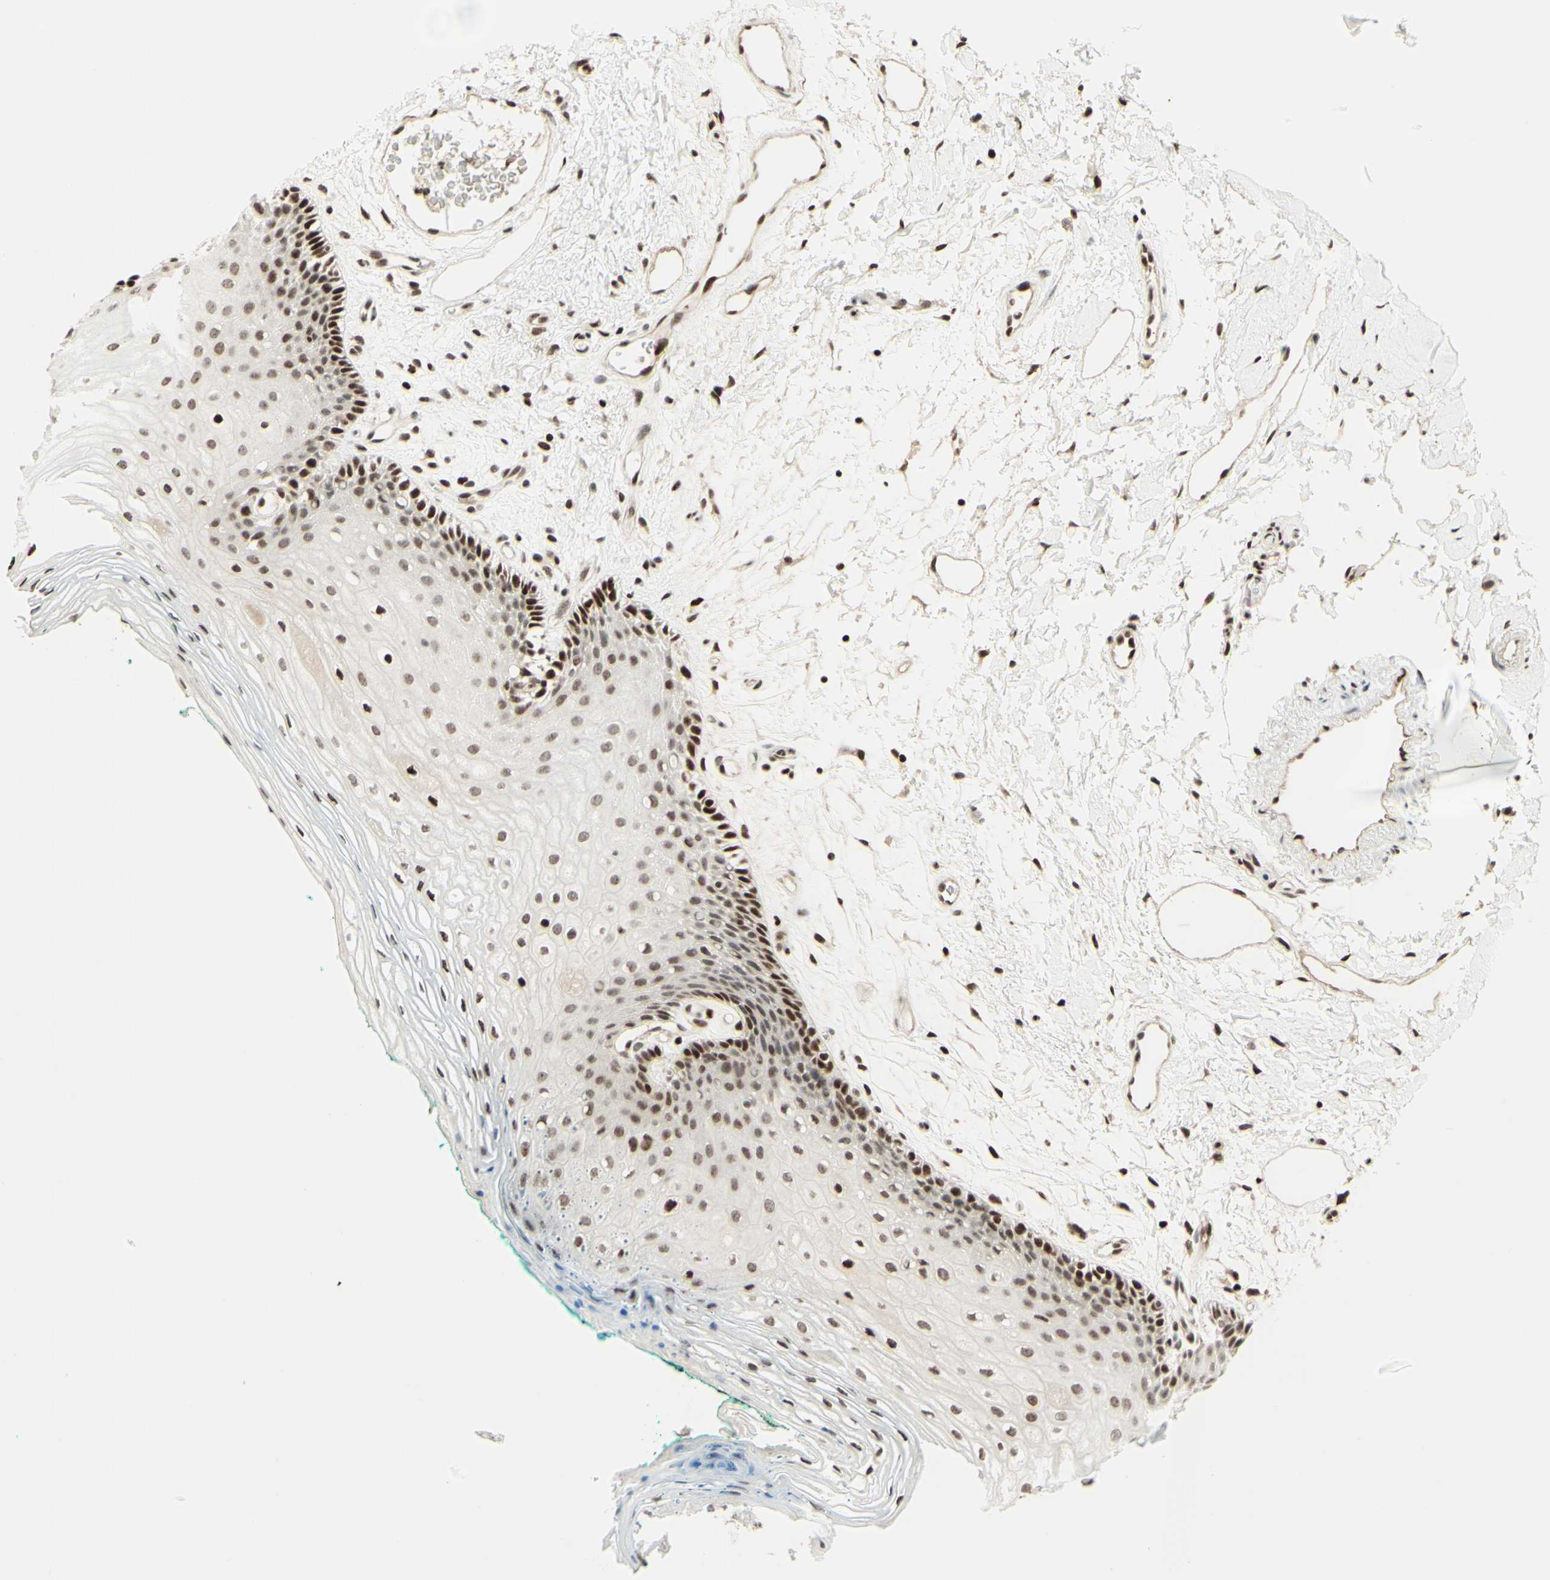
{"staining": {"intensity": "strong", "quantity": "25%-75%", "location": "nuclear"}, "tissue": "oral mucosa", "cell_type": "Squamous epithelial cells", "image_type": "normal", "snomed": [{"axis": "morphology", "description": "Normal tissue, NOS"}, {"axis": "topography", "description": "Skeletal muscle"}, {"axis": "topography", "description": "Oral tissue"}, {"axis": "topography", "description": "Peripheral nerve tissue"}], "caption": "The immunohistochemical stain highlights strong nuclear expression in squamous epithelial cells of normal oral mucosa. (DAB IHC, brown staining for protein, blue staining for nuclei).", "gene": "CDKL5", "patient": {"sex": "female", "age": 84}}